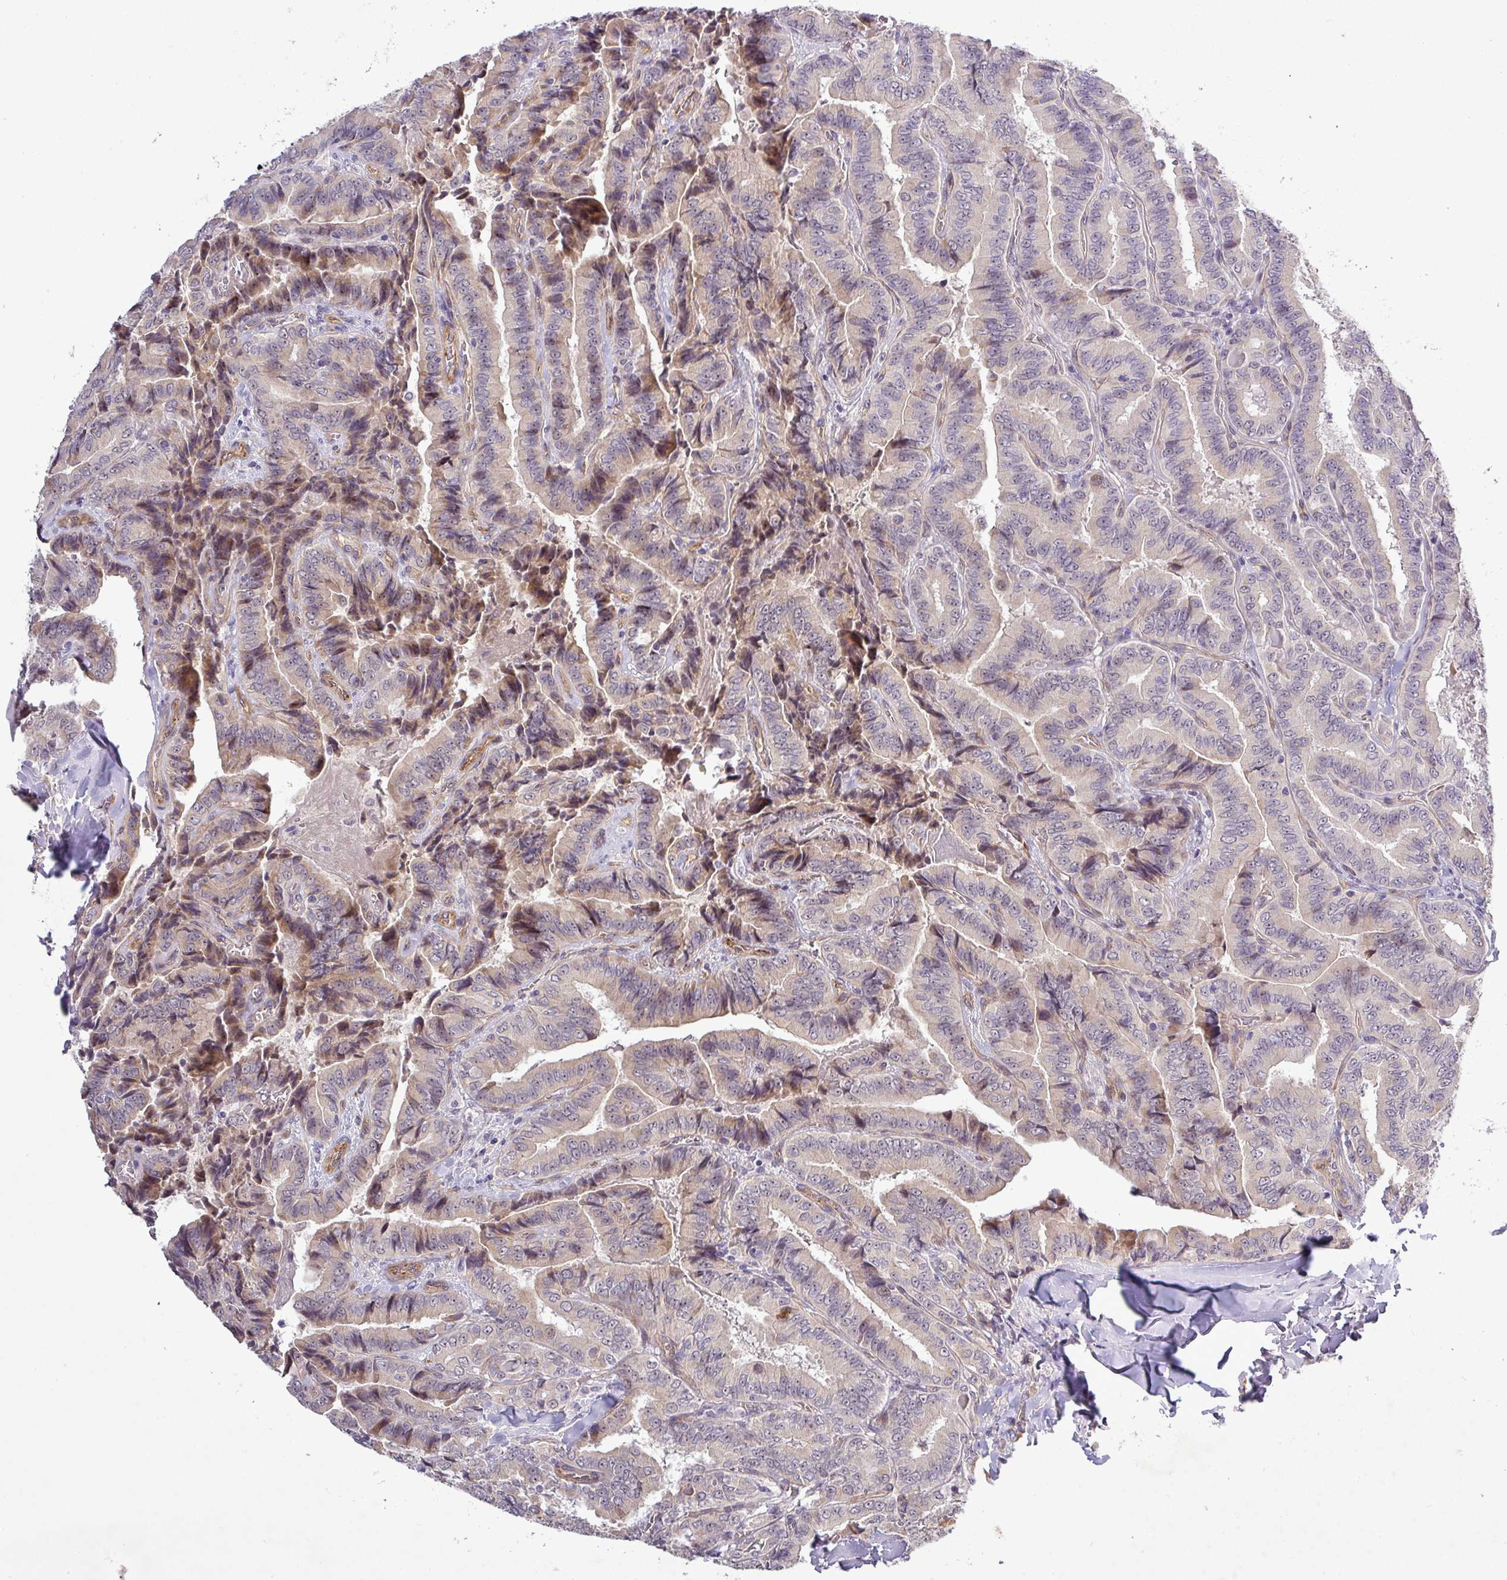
{"staining": {"intensity": "weak", "quantity": "<25%", "location": "cytoplasmic/membranous"}, "tissue": "thyroid cancer", "cell_type": "Tumor cells", "image_type": "cancer", "snomed": [{"axis": "morphology", "description": "Papillary adenocarcinoma, NOS"}, {"axis": "topography", "description": "Thyroid gland"}], "caption": "There is no significant positivity in tumor cells of papillary adenocarcinoma (thyroid). (Brightfield microscopy of DAB (3,3'-diaminobenzidine) immunohistochemistry (IHC) at high magnification).", "gene": "PCDH1", "patient": {"sex": "male", "age": 61}}